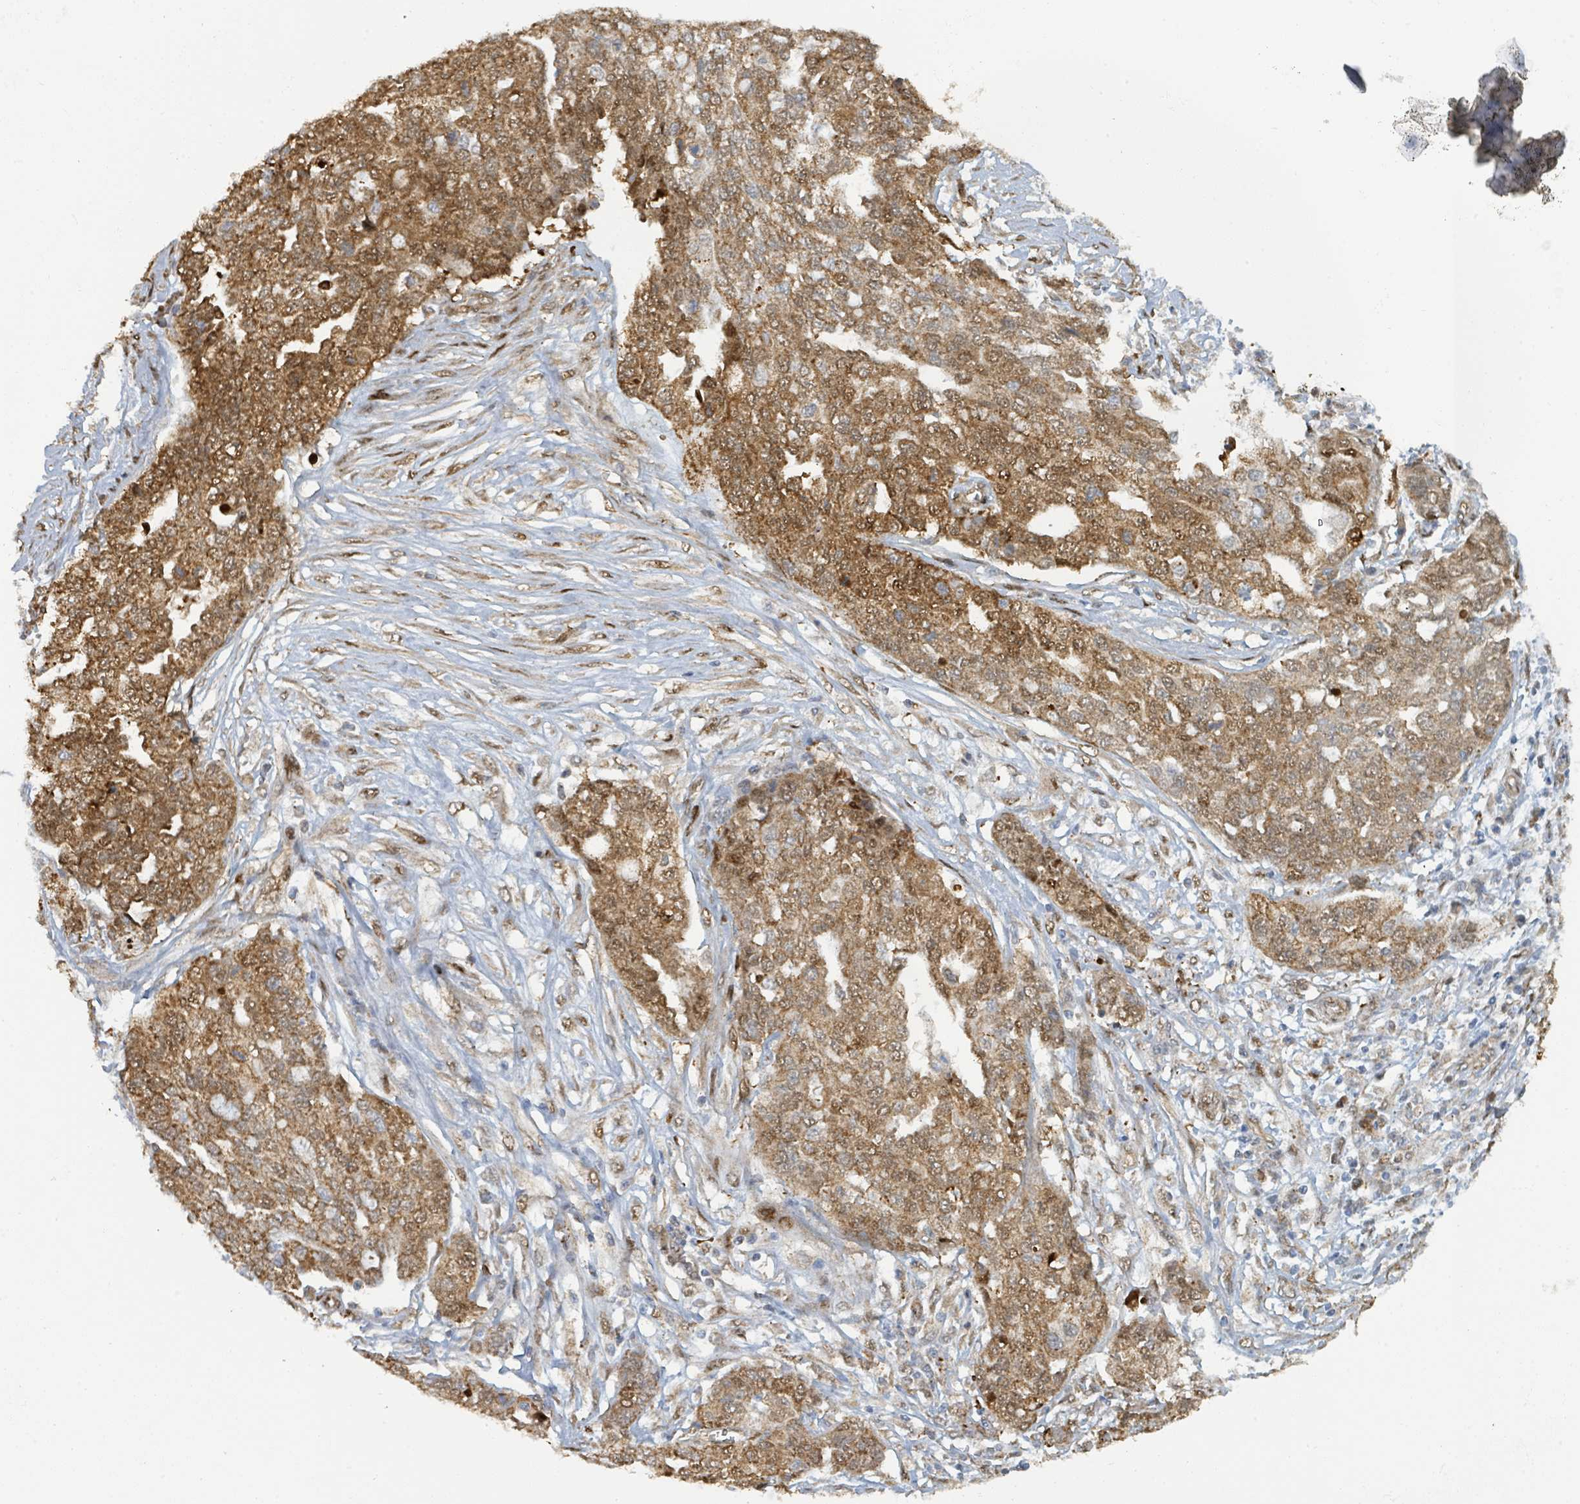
{"staining": {"intensity": "moderate", "quantity": ">75%", "location": "cytoplasmic/membranous,nuclear"}, "tissue": "ovarian cancer", "cell_type": "Tumor cells", "image_type": "cancer", "snomed": [{"axis": "morphology", "description": "Cystadenocarcinoma, serous, NOS"}, {"axis": "topography", "description": "Soft tissue"}, {"axis": "topography", "description": "Ovary"}], "caption": "Tumor cells reveal medium levels of moderate cytoplasmic/membranous and nuclear positivity in approximately >75% of cells in ovarian serous cystadenocarcinoma. The protein of interest is stained brown, and the nuclei are stained in blue (DAB (3,3'-diaminobenzidine) IHC with brightfield microscopy, high magnification).", "gene": "PSMB7", "patient": {"sex": "female", "age": 57}}